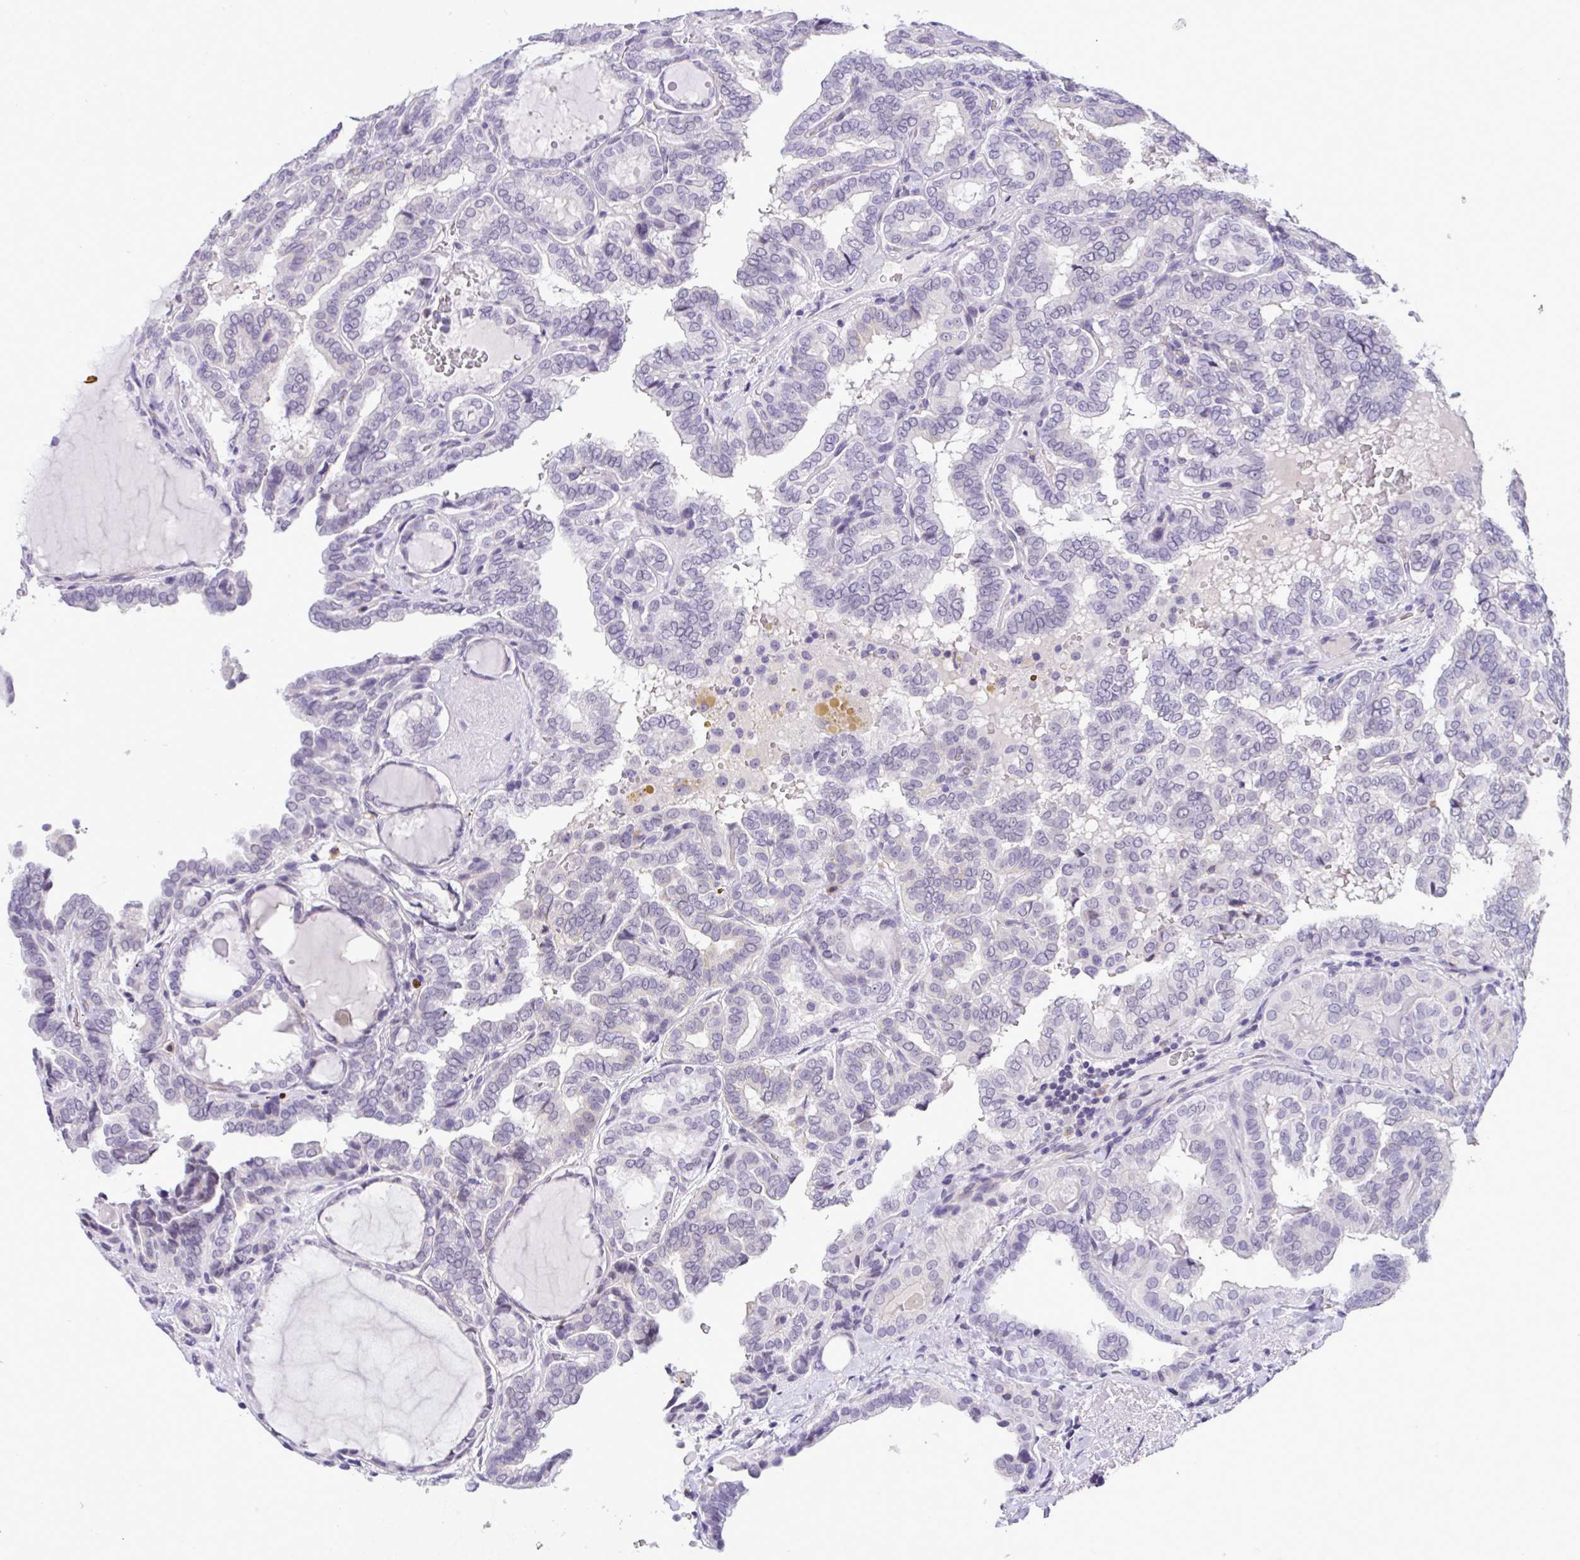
{"staining": {"intensity": "negative", "quantity": "none", "location": "none"}, "tissue": "thyroid cancer", "cell_type": "Tumor cells", "image_type": "cancer", "snomed": [{"axis": "morphology", "description": "Papillary adenocarcinoma, NOS"}, {"axis": "topography", "description": "Thyroid gland"}], "caption": "Micrograph shows no protein staining in tumor cells of papillary adenocarcinoma (thyroid) tissue. Nuclei are stained in blue.", "gene": "YBX2", "patient": {"sex": "female", "age": 46}}